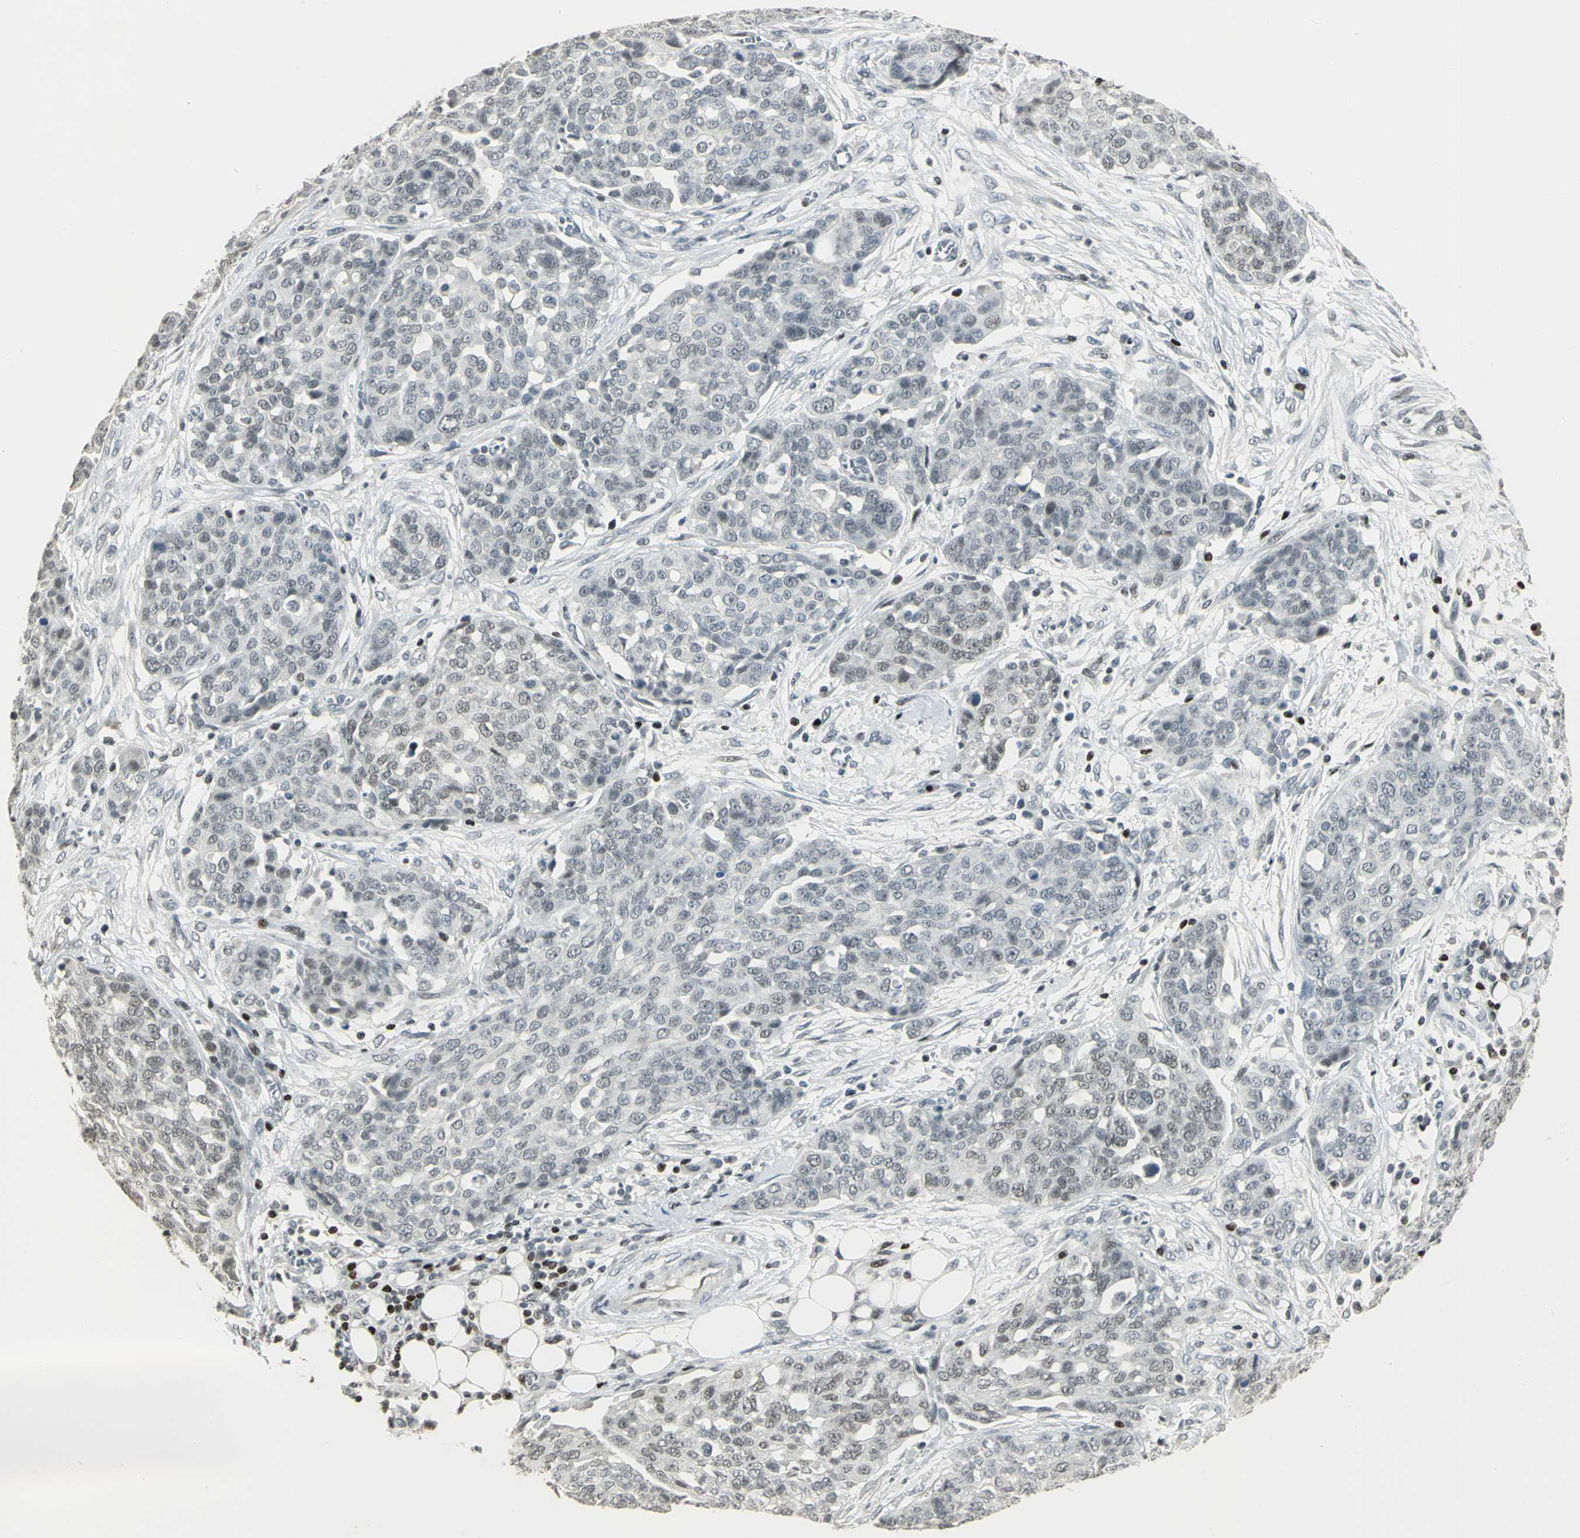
{"staining": {"intensity": "negative", "quantity": "none", "location": "none"}, "tissue": "ovarian cancer", "cell_type": "Tumor cells", "image_type": "cancer", "snomed": [{"axis": "morphology", "description": "Cystadenocarcinoma, serous, NOS"}, {"axis": "topography", "description": "Soft tissue"}, {"axis": "topography", "description": "Ovary"}], "caption": "Protein analysis of ovarian serous cystadenocarcinoma reveals no significant positivity in tumor cells.", "gene": "KDM1A", "patient": {"sex": "female", "age": 57}}